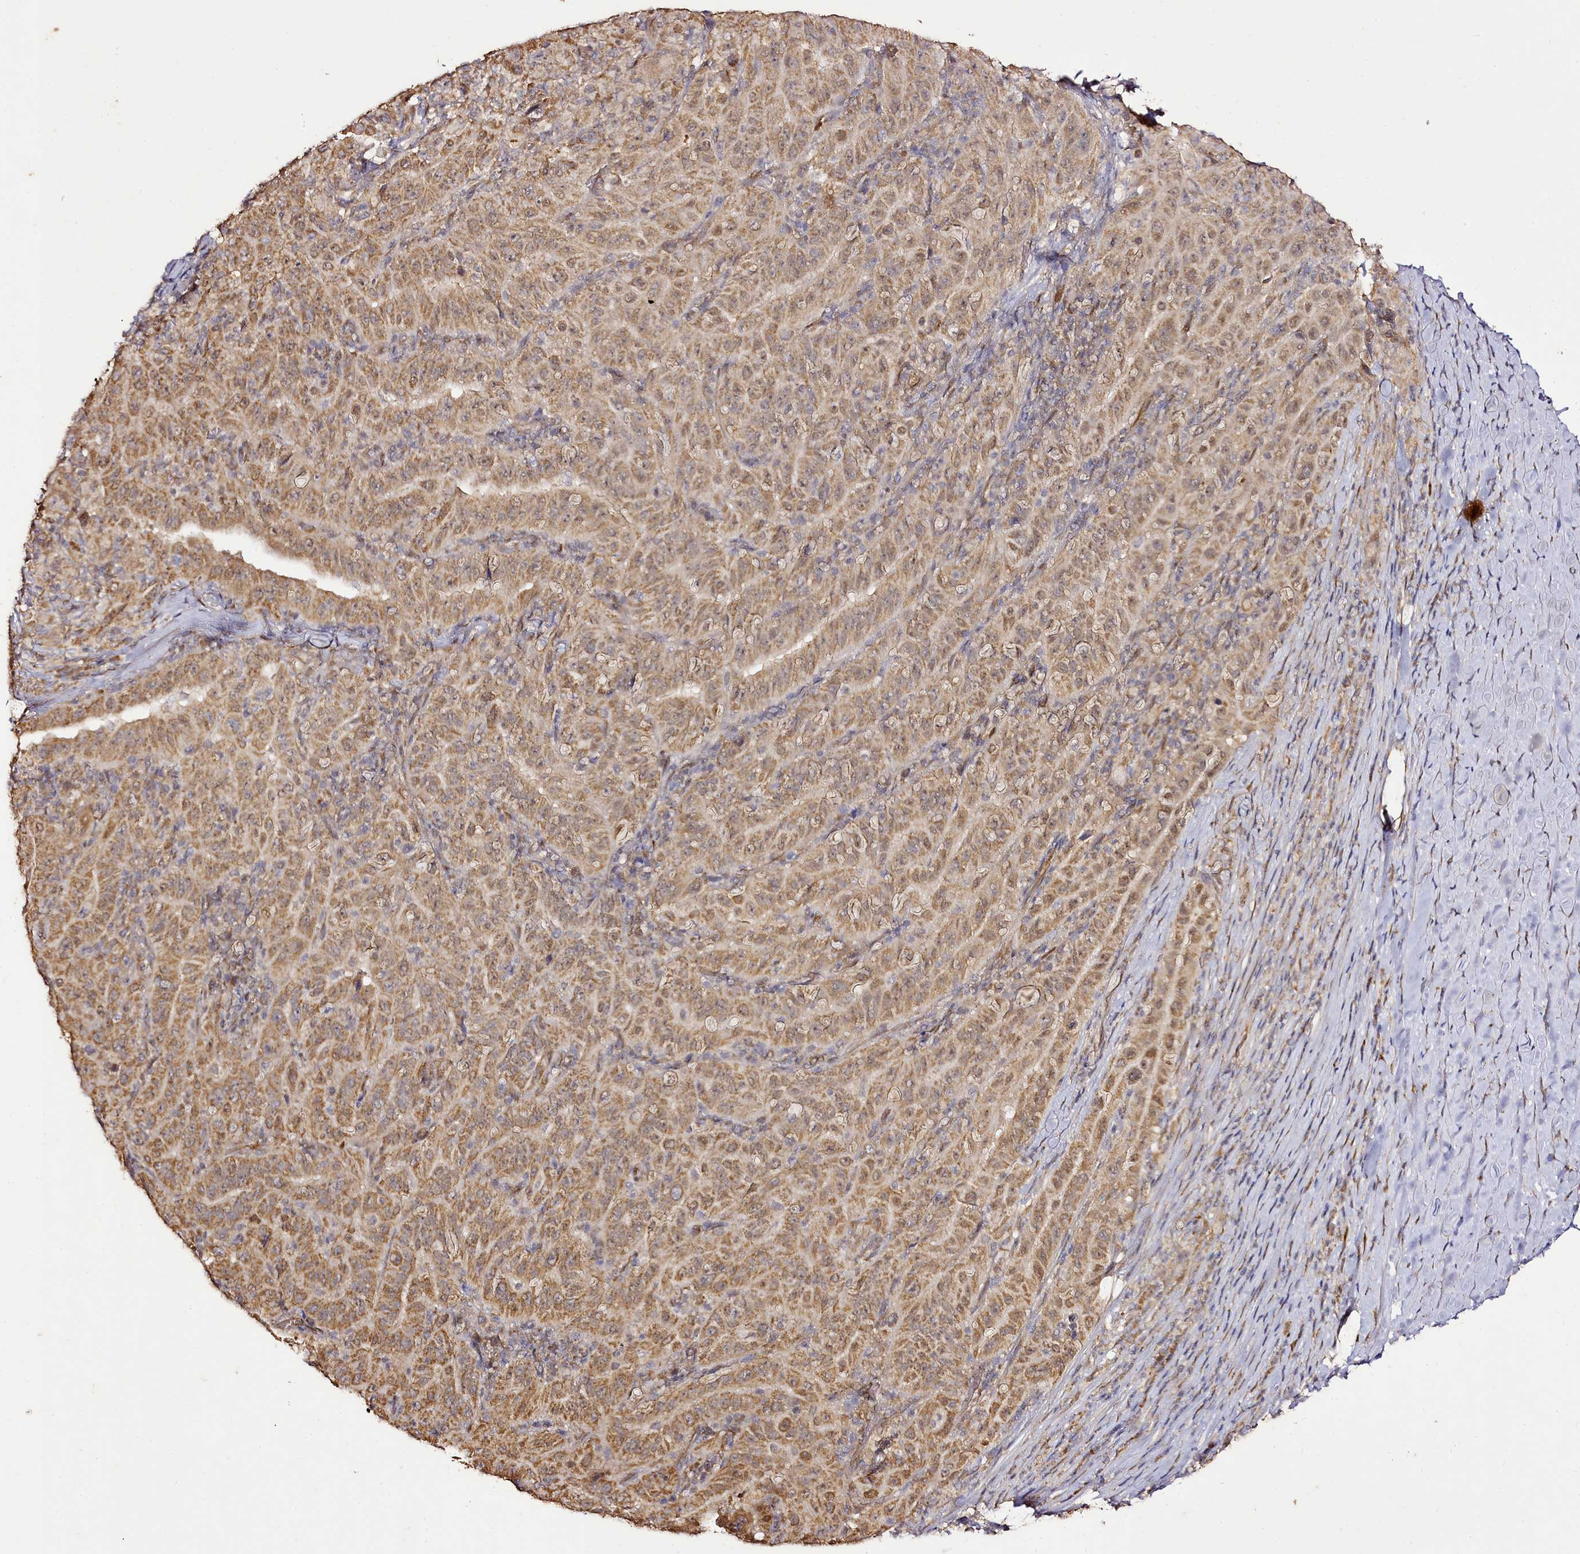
{"staining": {"intensity": "moderate", "quantity": ">75%", "location": "cytoplasmic/membranous"}, "tissue": "pancreatic cancer", "cell_type": "Tumor cells", "image_type": "cancer", "snomed": [{"axis": "morphology", "description": "Adenocarcinoma, NOS"}, {"axis": "topography", "description": "Pancreas"}], "caption": "Pancreatic adenocarcinoma was stained to show a protein in brown. There is medium levels of moderate cytoplasmic/membranous expression in approximately >75% of tumor cells. (DAB (3,3'-diaminobenzidine) IHC, brown staining for protein, blue staining for nuclei).", "gene": "EDIL3", "patient": {"sex": "male", "age": 63}}